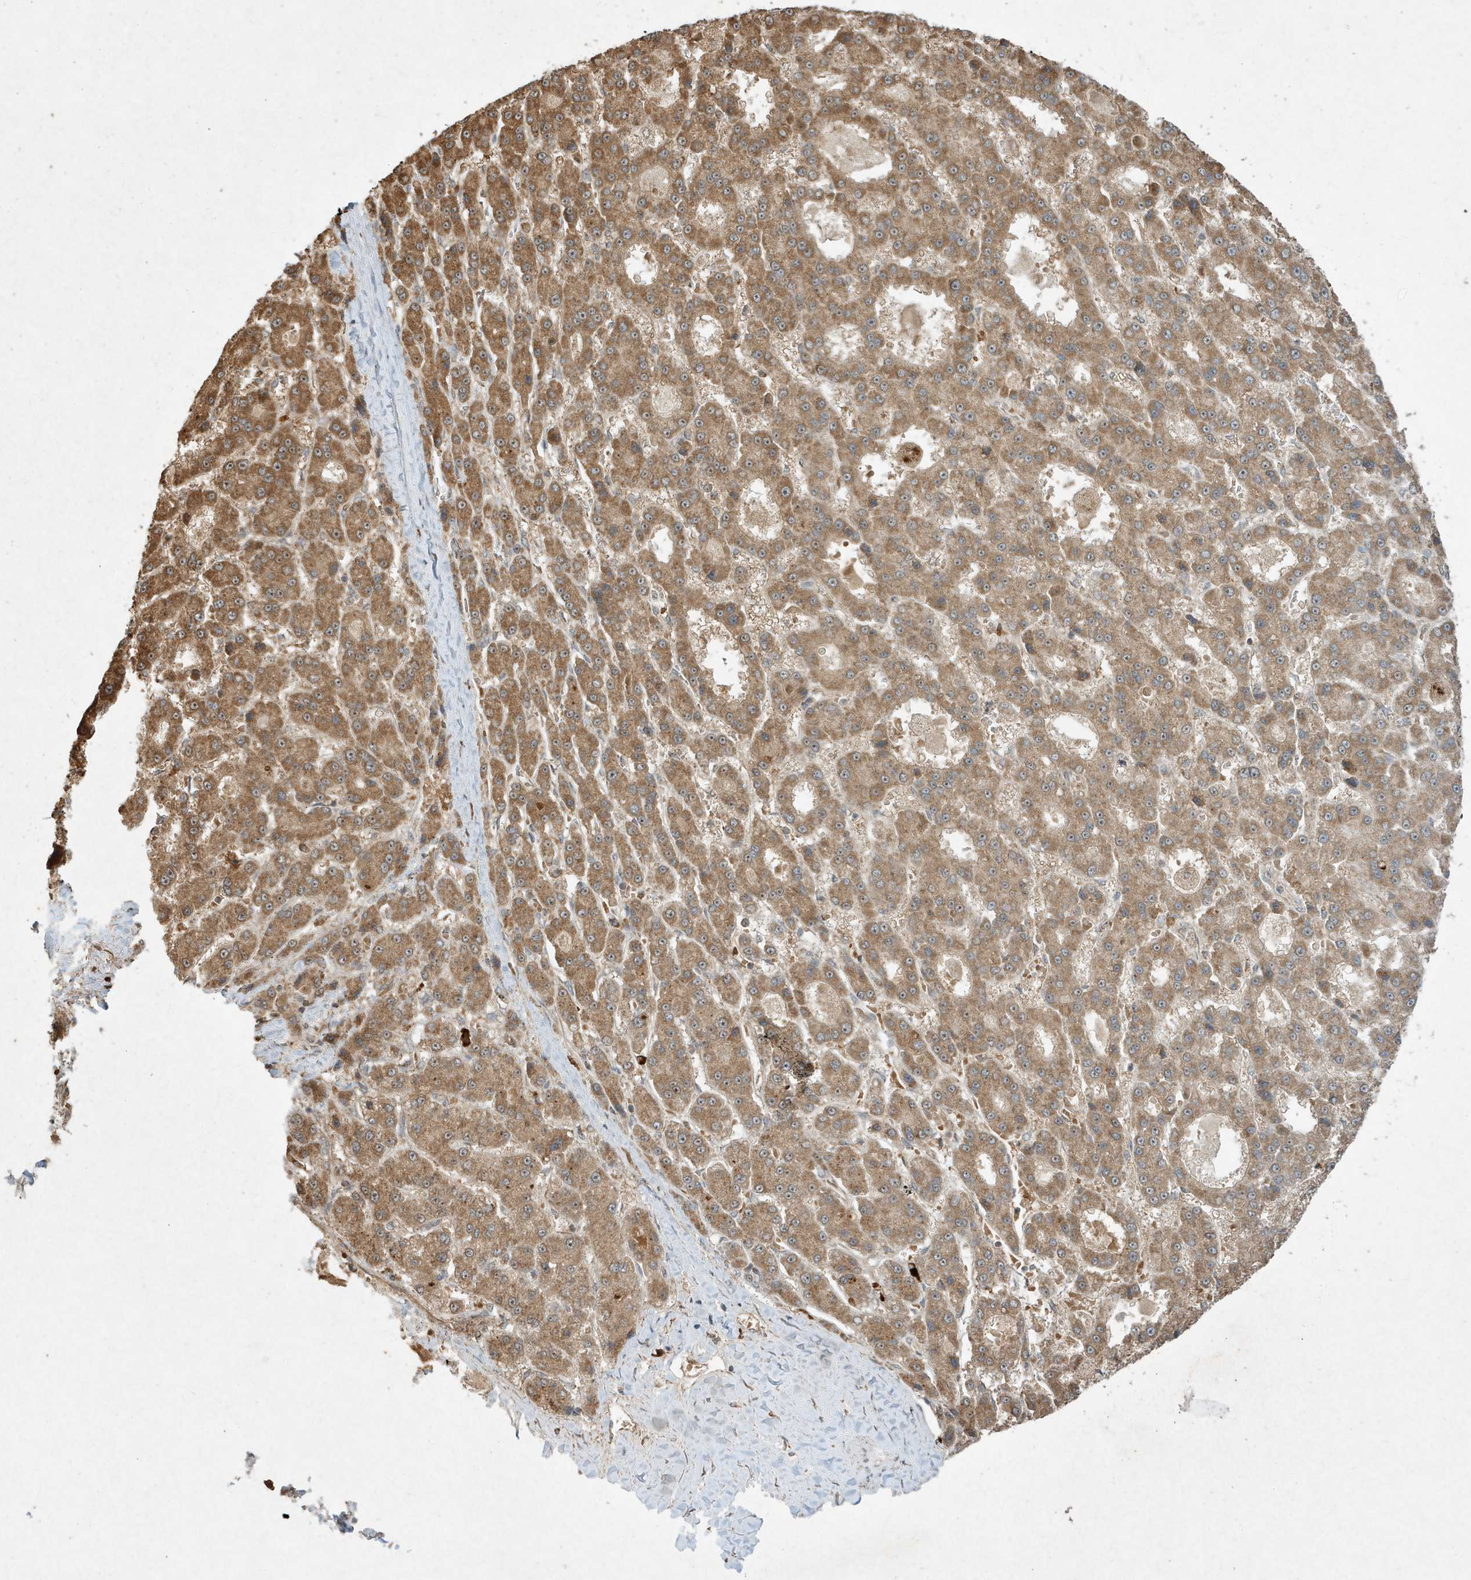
{"staining": {"intensity": "moderate", "quantity": ">75%", "location": "cytoplasmic/membranous"}, "tissue": "liver cancer", "cell_type": "Tumor cells", "image_type": "cancer", "snomed": [{"axis": "morphology", "description": "Carcinoma, Hepatocellular, NOS"}, {"axis": "topography", "description": "Liver"}], "caption": "A brown stain highlights moderate cytoplasmic/membranous staining of a protein in hepatocellular carcinoma (liver) tumor cells.", "gene": "ABCB9", "patient": {"sex": "male", "age": 70}}